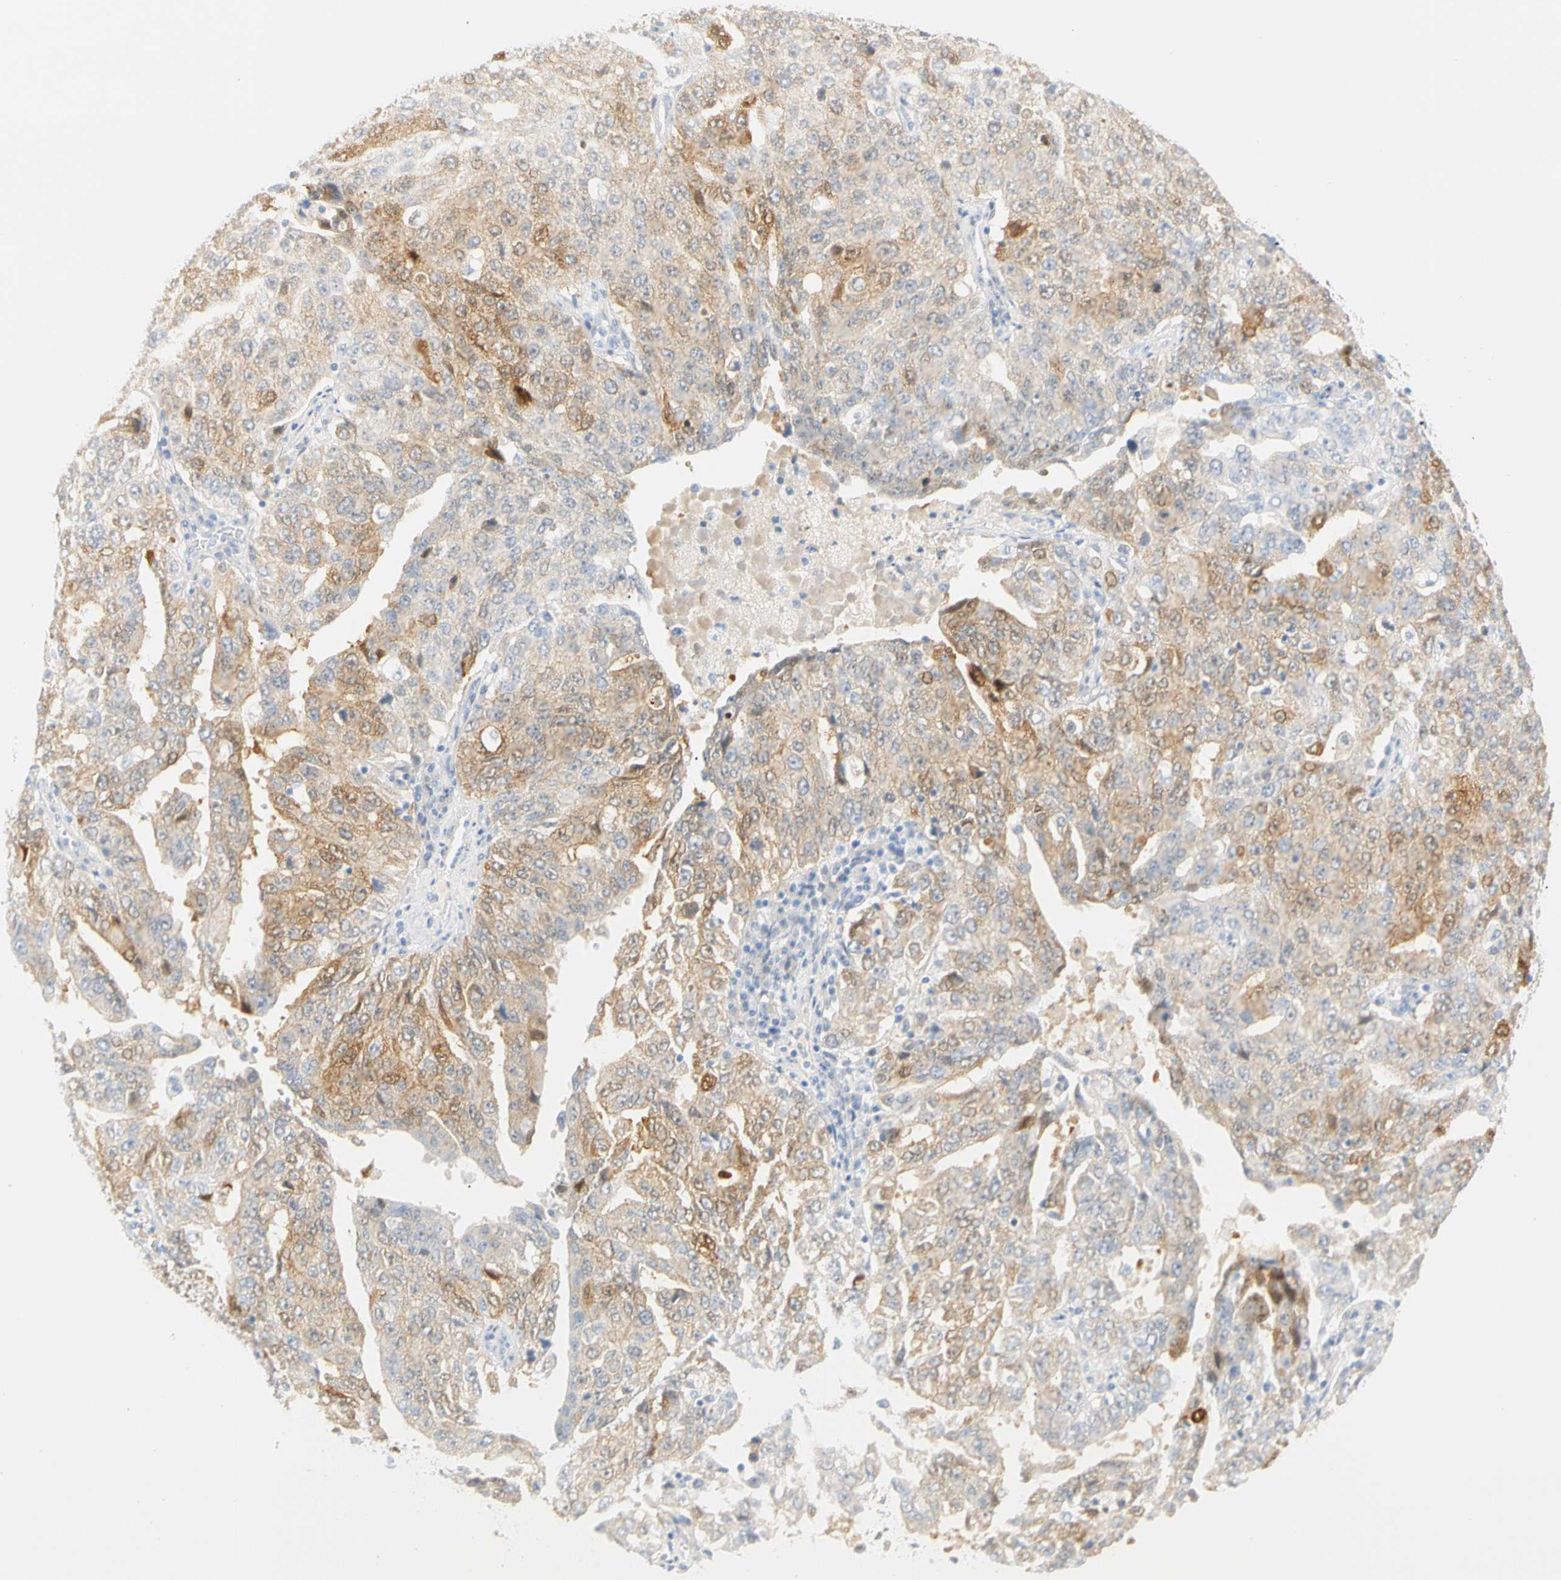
{"staining": {"intensity": "weak", "quantity": "25%-75%", "location": "cytoplasmic/membranous"}, "tissue": "ovarian cancer", "cell_type": "Tumor cells", "image_type": "cancer", "snomed": [{"axis": "morphology", "description": "Carcinoma, endometroid"}, {"axis": "topography", "description": "Ovary"}], "caption": "Protein expression analysis of human ovarian cancer (endometroid carcinoma) reveals weak cytoplasmic/membranous positivity in about 25%-75% of tumor cells.", "gene": "SELENBP1", "patient": {"sex": "female", "age": 62}}